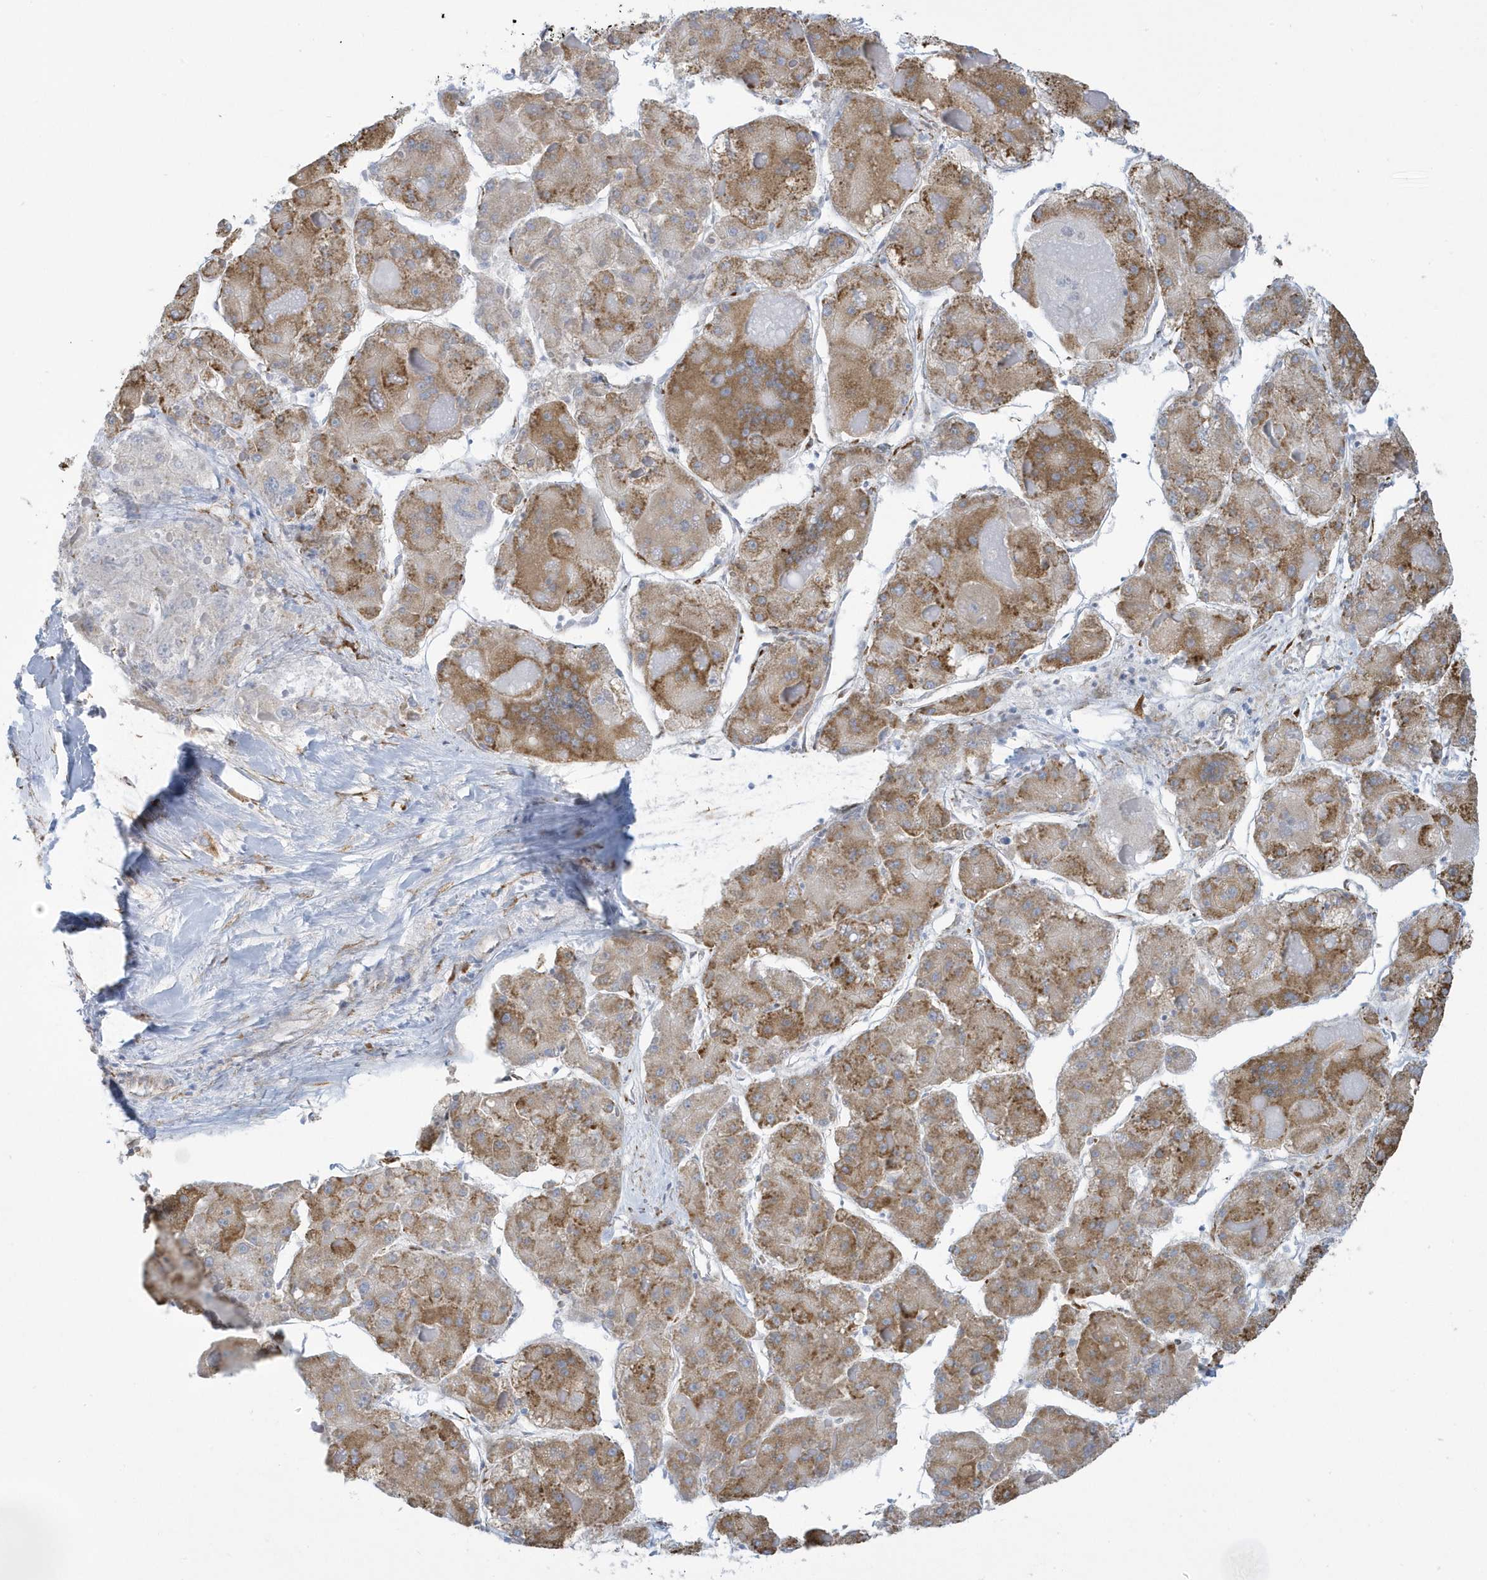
{"staining": {"intensity": "moderate", "quantity": "25%-75%", "location": "cytoplasmic/membranous"}, "tissue": "liver cancer", "cell_type": "Tumor cells", "image_type": "cancer", "snomed": [{"axis": "morphology", "description": "Carcinoma, Hepatocellular, NOS"}, {"axis": "topography", "description": "Liver"}], "caption": "Moderate cytoplasmic/membranous expression for a protein is present in about 25%-75% of tumor cells of liver hepatocellular carcinoma using immunohistochemistry.", "gene": "DCAF1", "patient": {"sex": "female", "age": 73}}